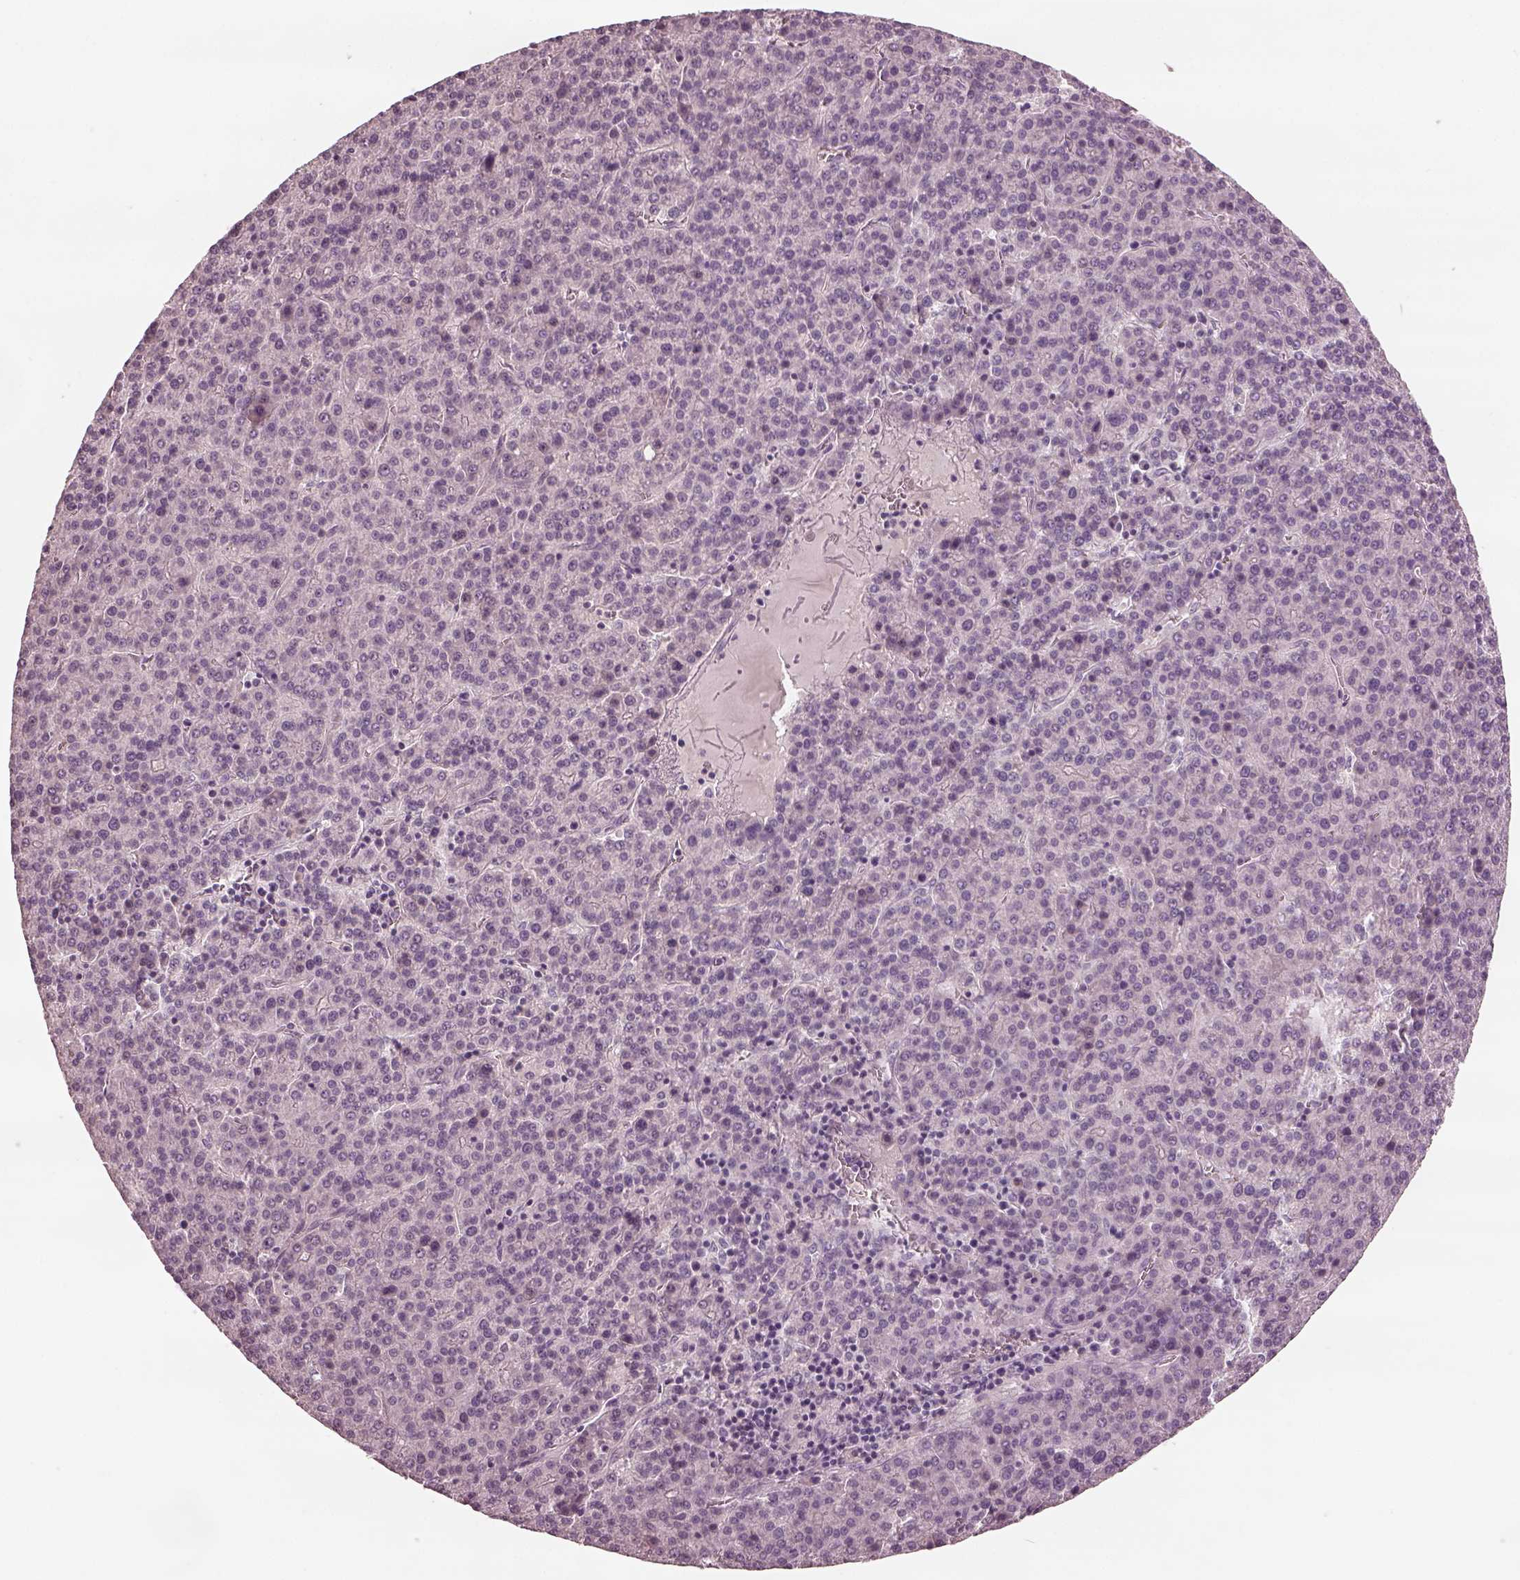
{"staining": {"intensity": "negative", "quantity": "none", "location": "none"}, "tissue": "liver cancer", "cell_type": "Tumor cells", "image_type": "cancer", "snomed": [{"axis": "morphology", "description": "Carcinoma, Hepatocellular, NOS"}, {"axis": "topography", "description": "Liver"}], "caption": "Immunohistochemistry micrograph of neoplastic tissue: liver cancer (hepatocellular carcinoma) stained with DAB (3,3'-diaminobenzidine) demonstrates no significant protein staining in tumor cells. Brightfield microscopy of IHC stained with DAB (3,3'-diaminobenzidine) (brown) and hematoxylin (blue), captured at high magnification.", "gene": "MIA", "patient": {"sex": "female", "age": 58}}